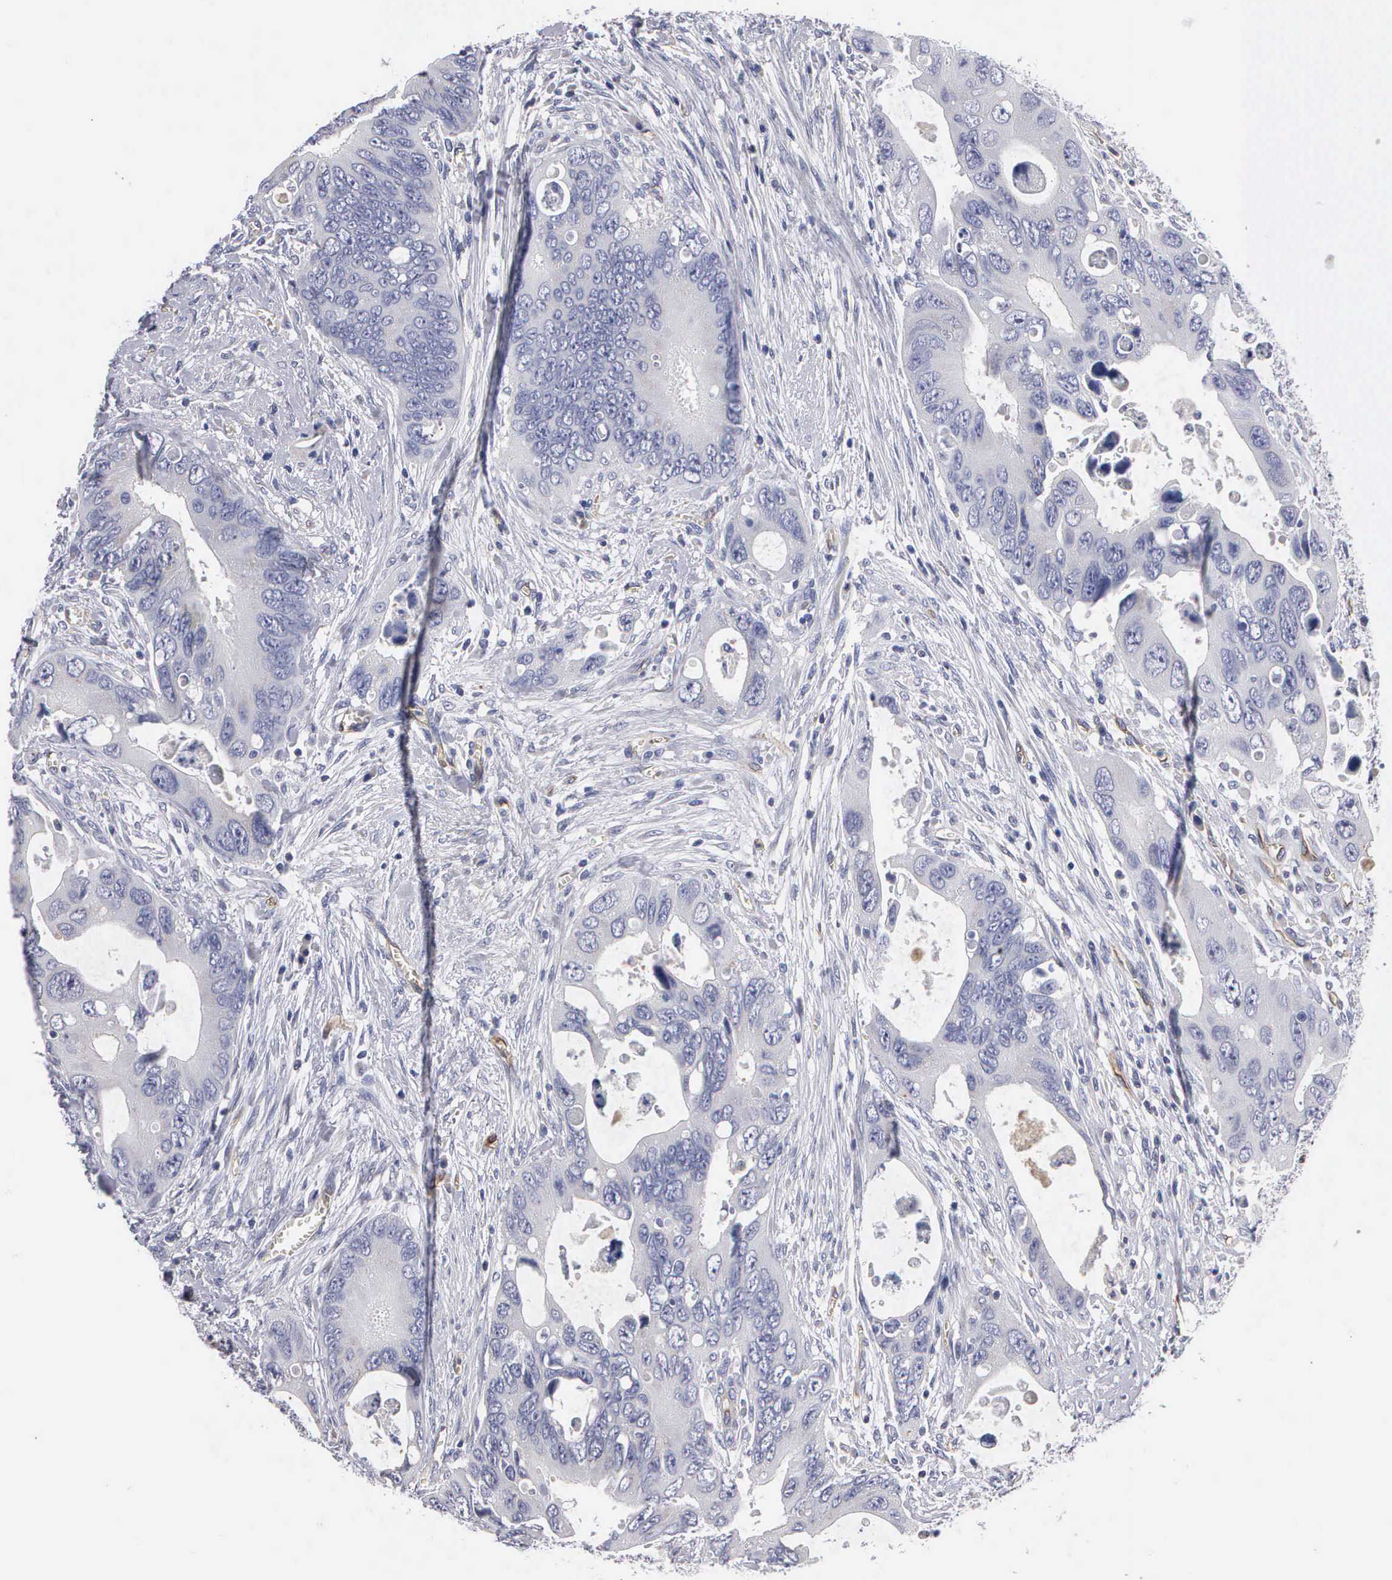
{"staining": {"intensity": "negative", "quantity": "none", "location": "none"}, "tissue": "colorectal cancer", "cell_type": "Tumor cells", "image_type": "cancer", "snomed": [{"axis": "morphology", "description": "Adenocarcinoma, NOS"}, {"axis": "topography", "description": "Rectum"}], "caption": "DAB (3,3'-diaminobenzidine) immunohistochemical staining of human adenocarcinoma (colorectal) shows no significant positivity in tumor cells. The staining was performed using DAB to visualize the protein expression in brown, while the nuclei were stained in blue with hematoxylin (Magnification: 20x).", "gene": "RDX", "patient": {"sex": "male", "age": 70}}